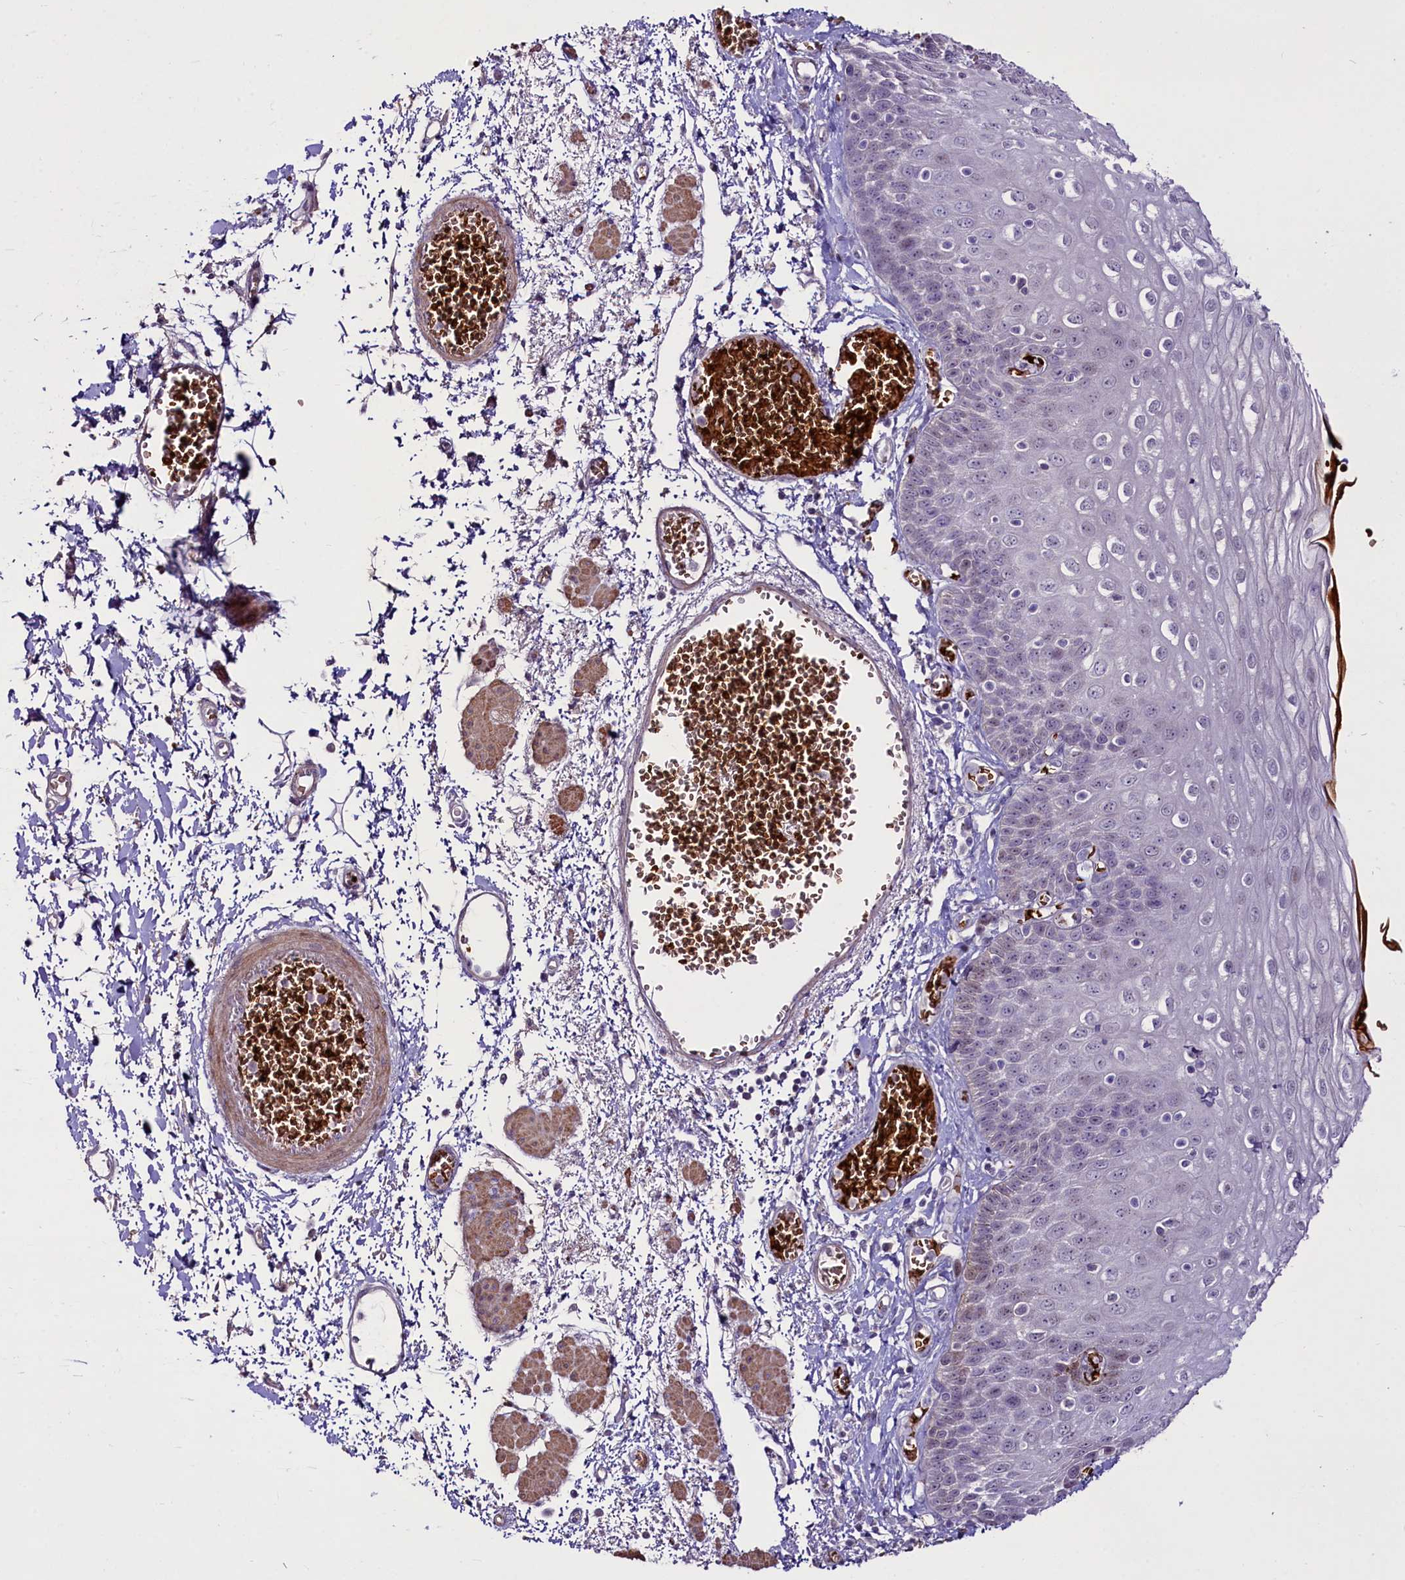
{"staining": {"intensity": "moderate", "quantity": "<25%", "location": "nuclear"}, "tissue": "esophagus", "cell_type": "Squamous epithelial cells", "image_type": "normal", "snomed": [{"axis": "morphology", "description": "Normal tissue, NOS"}, {"axis": "topography", "description": "Esophagus"}], "caption": "The photomicrograph shows staining of unremarkable esophagus, revealing moderate nuclear protein positivity (brown color) within squamous epithelial cells.", "gene": "SUSD3", "patient": {"sex": "male", "age": 81}}